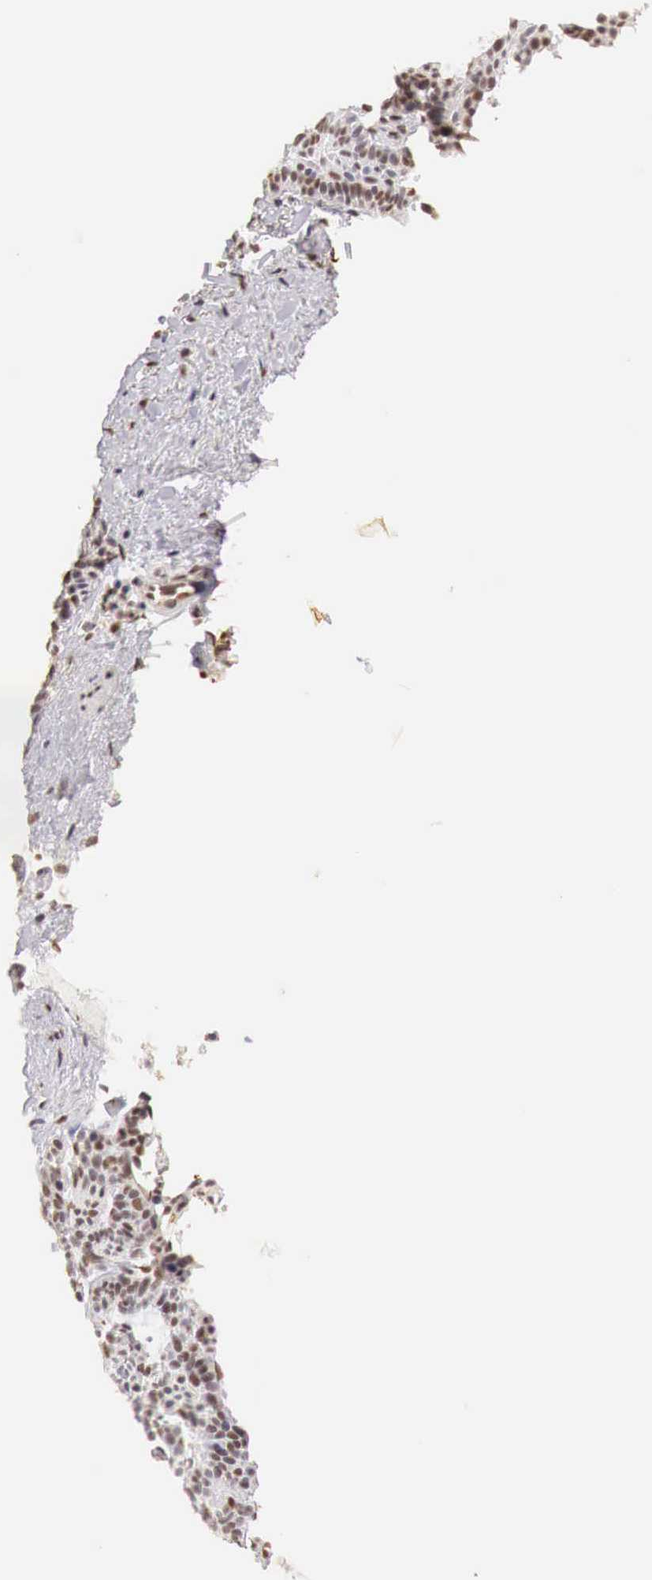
{"staining": {"intensity": "weak", "quantity": ">75%", "location": "cytoplasmic/membranous,nuclear"}, "tissue": "skin cancer", "cell_type": "Tumor cells", "image_type": "cancer", "snomed": [{"axis": "morphology", "description": "Basal cell carcinoma"}, {"axis": "topography", "description": "Skin"}], "caption": "IHC (DAB) staining of skin cancer displays weak cytoplasmic/membranous and nuclear protein staining in about >75% of tumor cells.", "gene": "GPKOW", "patient": {"sex": "male", "age": 44}}